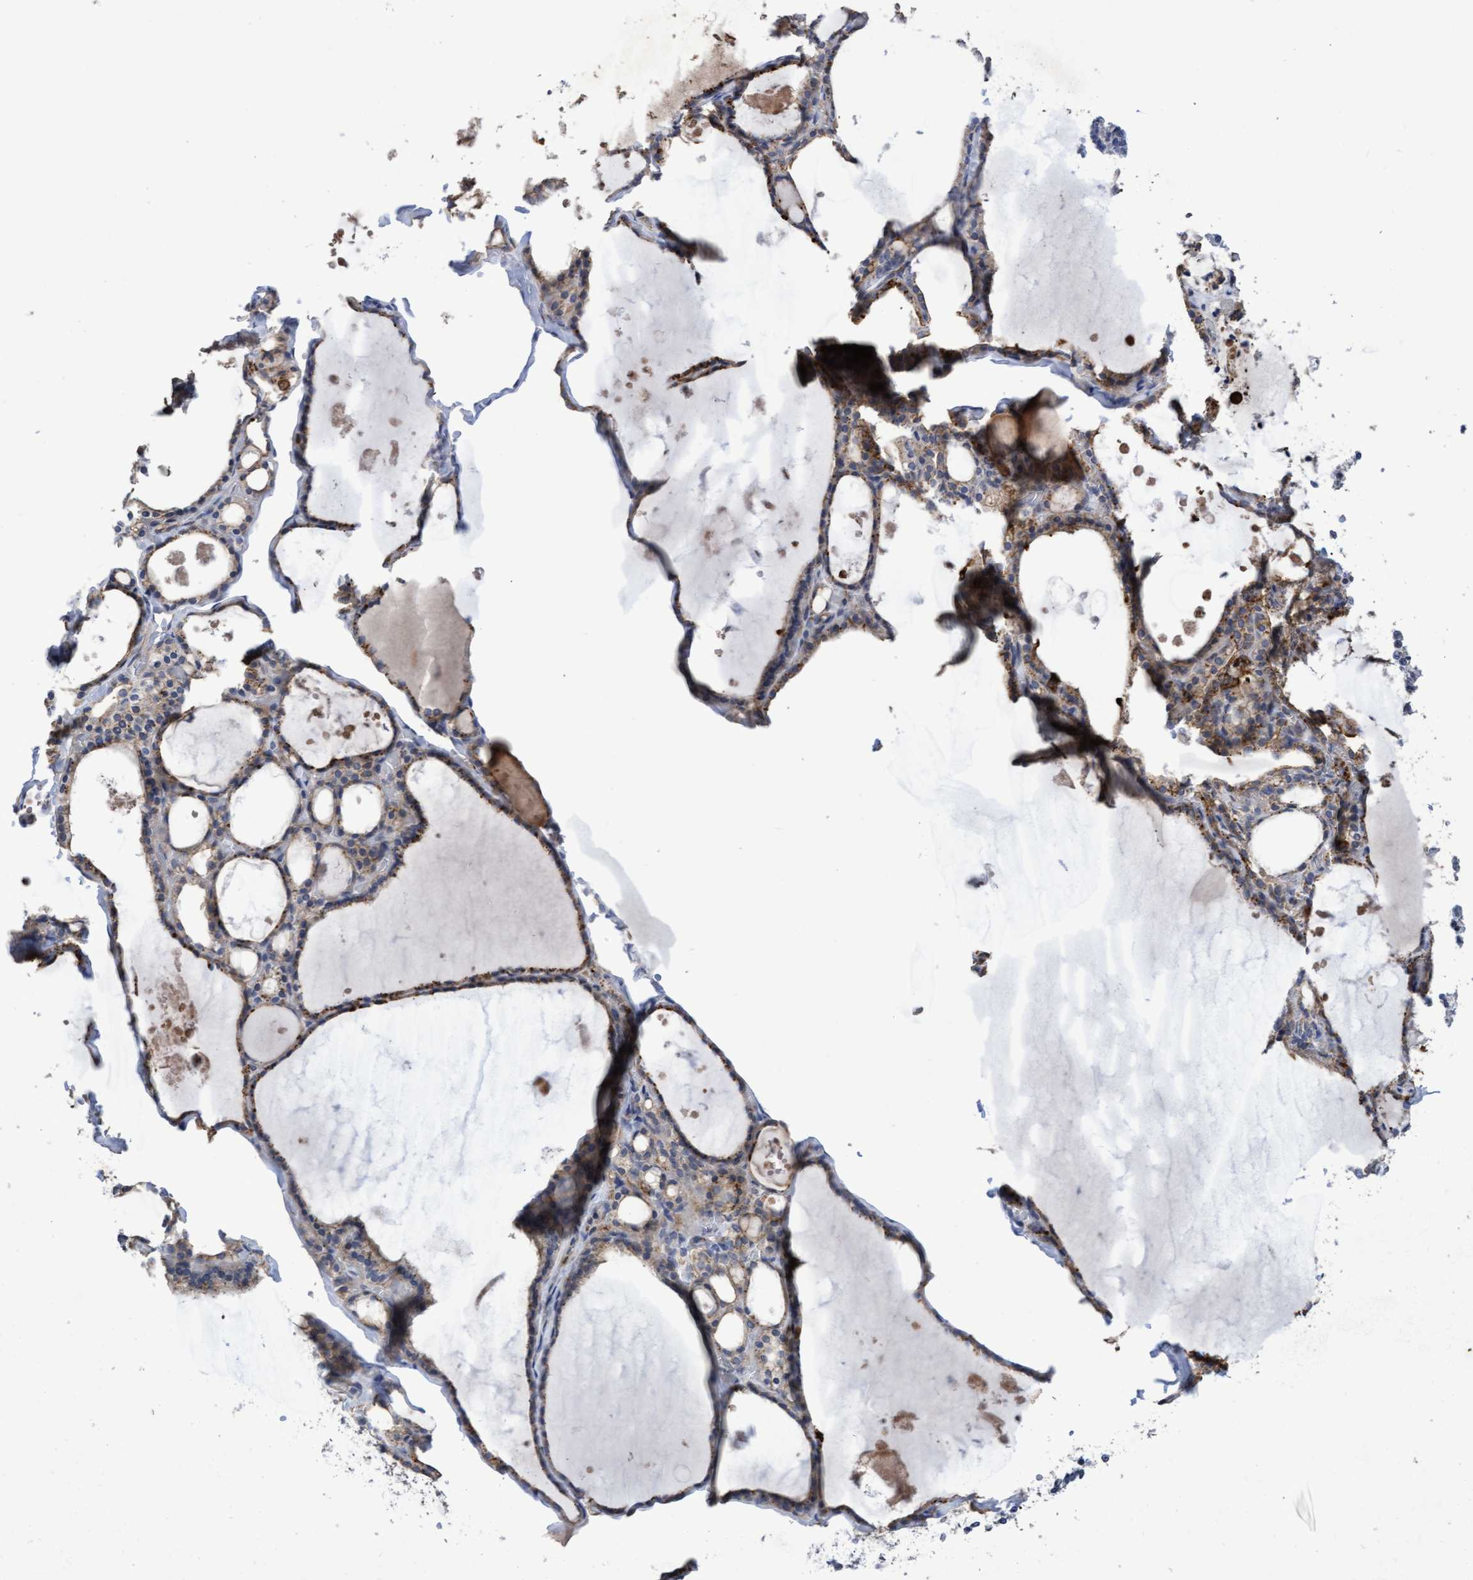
{"staining": {"intensity": "weak", "quantity": ">75%", "location": "cytoplasmic/membranous"}, "tissue": "thyroid gland", "cell_type": "Glandular cells", "image_type": "normal", "snomed": [{"axis": "morphology", "description": "Normal tissue, NOS"}, {"axis": "topography", "description": "Thyroid gland"}], "caption": "Thyroid gland stained for a protein shows weak cytoplasmic/membranous positivity in glandular cells. (brown staining indicates protein expression, while blue staining denotes nuclei).", "gene": "KRT24", "patient": {"sex": "male", "age": 56}}